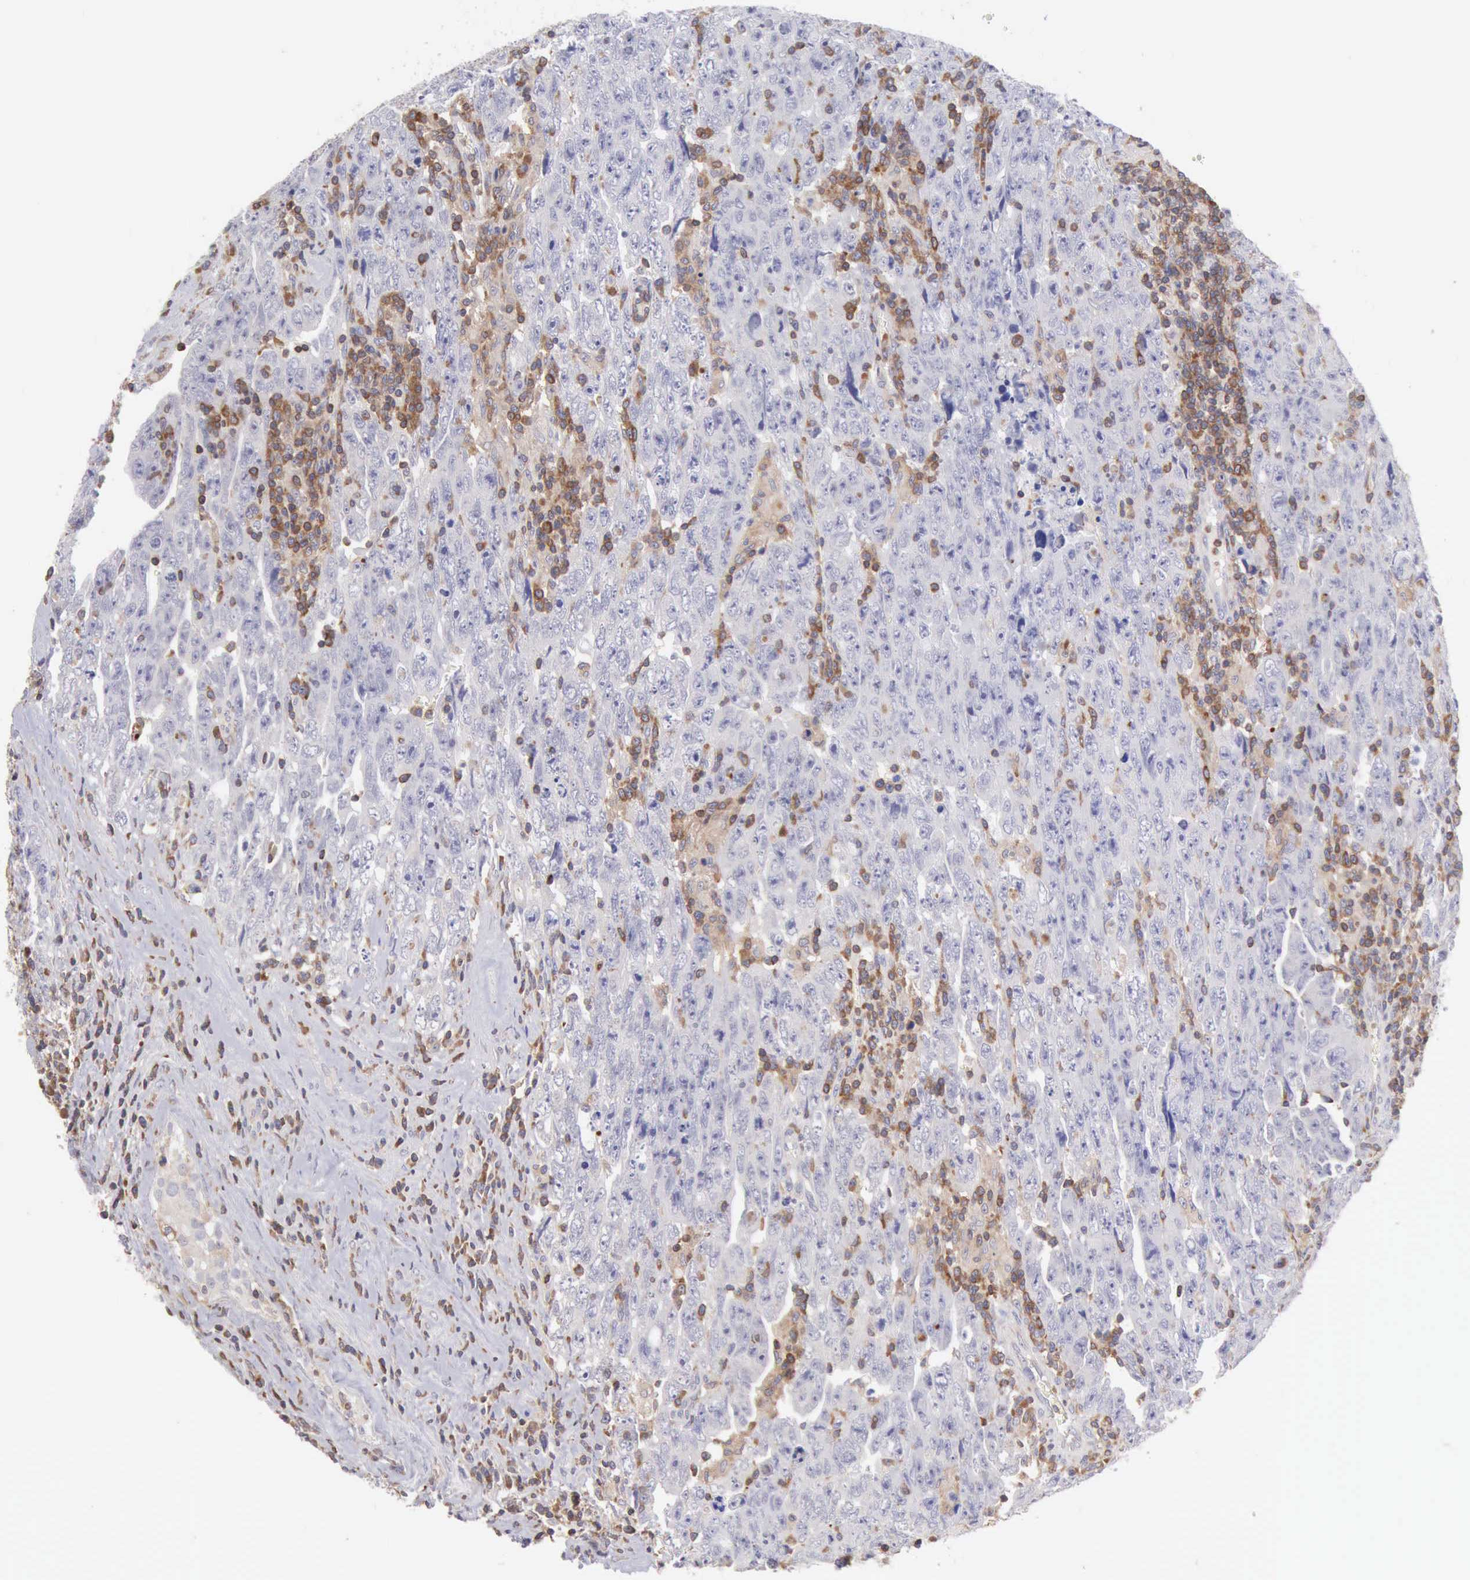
{"staining": {"intensity": "negative", "quantity": "none", "location": "none"}, "tissue": "testis cancer", "cell_type": "Tumor cells", "image_type": "cancer", "snomed": [{"axis": "morphology", "description": "Carcinoma, Embryonal, NOS"}, {"axis": "topography", "description": "Testis"}], "caption": "The photomicrograph shows no staining of tumor cells in testis embryonal carcinoma.", "gene": "SASH3", "patient": {"sex": "male", "age": 28}}